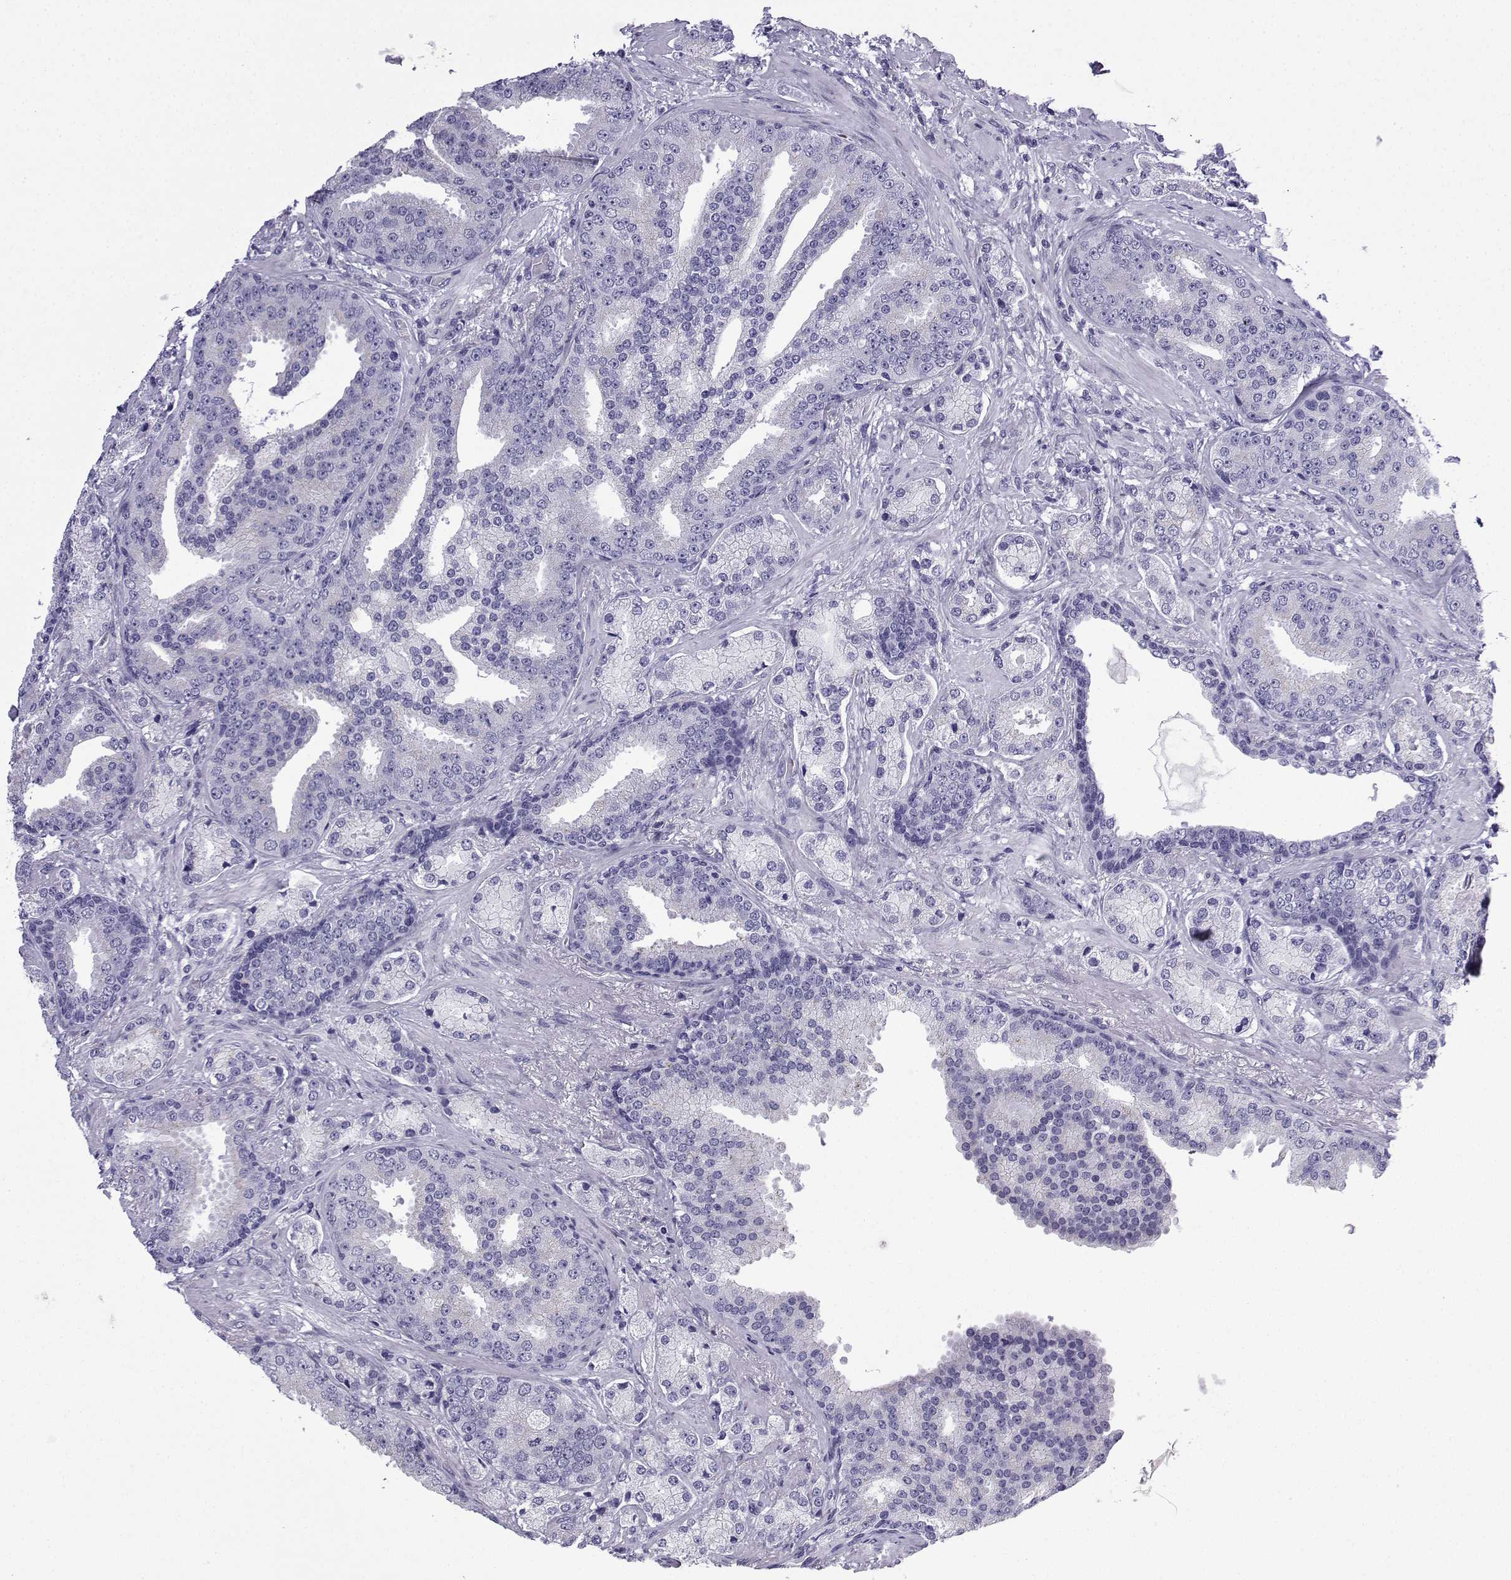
{"staining": {"intensity": "negative", "quantity": "none", "location": "none"}, "tissue": "prostate cancer", "cell_type": "Tumor cells", "image_type": "cancer", "snomed": [{"axis": "morphology", "description": "Adenocarcinoma, Low grade"}, {"axis": "topography", "description": "Prostate"}], "caption": "Tumor cells show no significant positivity in low-grade adenocarcinoma (prostate).", "gene": "ACRBP", "patient": {"sex": "male", "age": 68}}